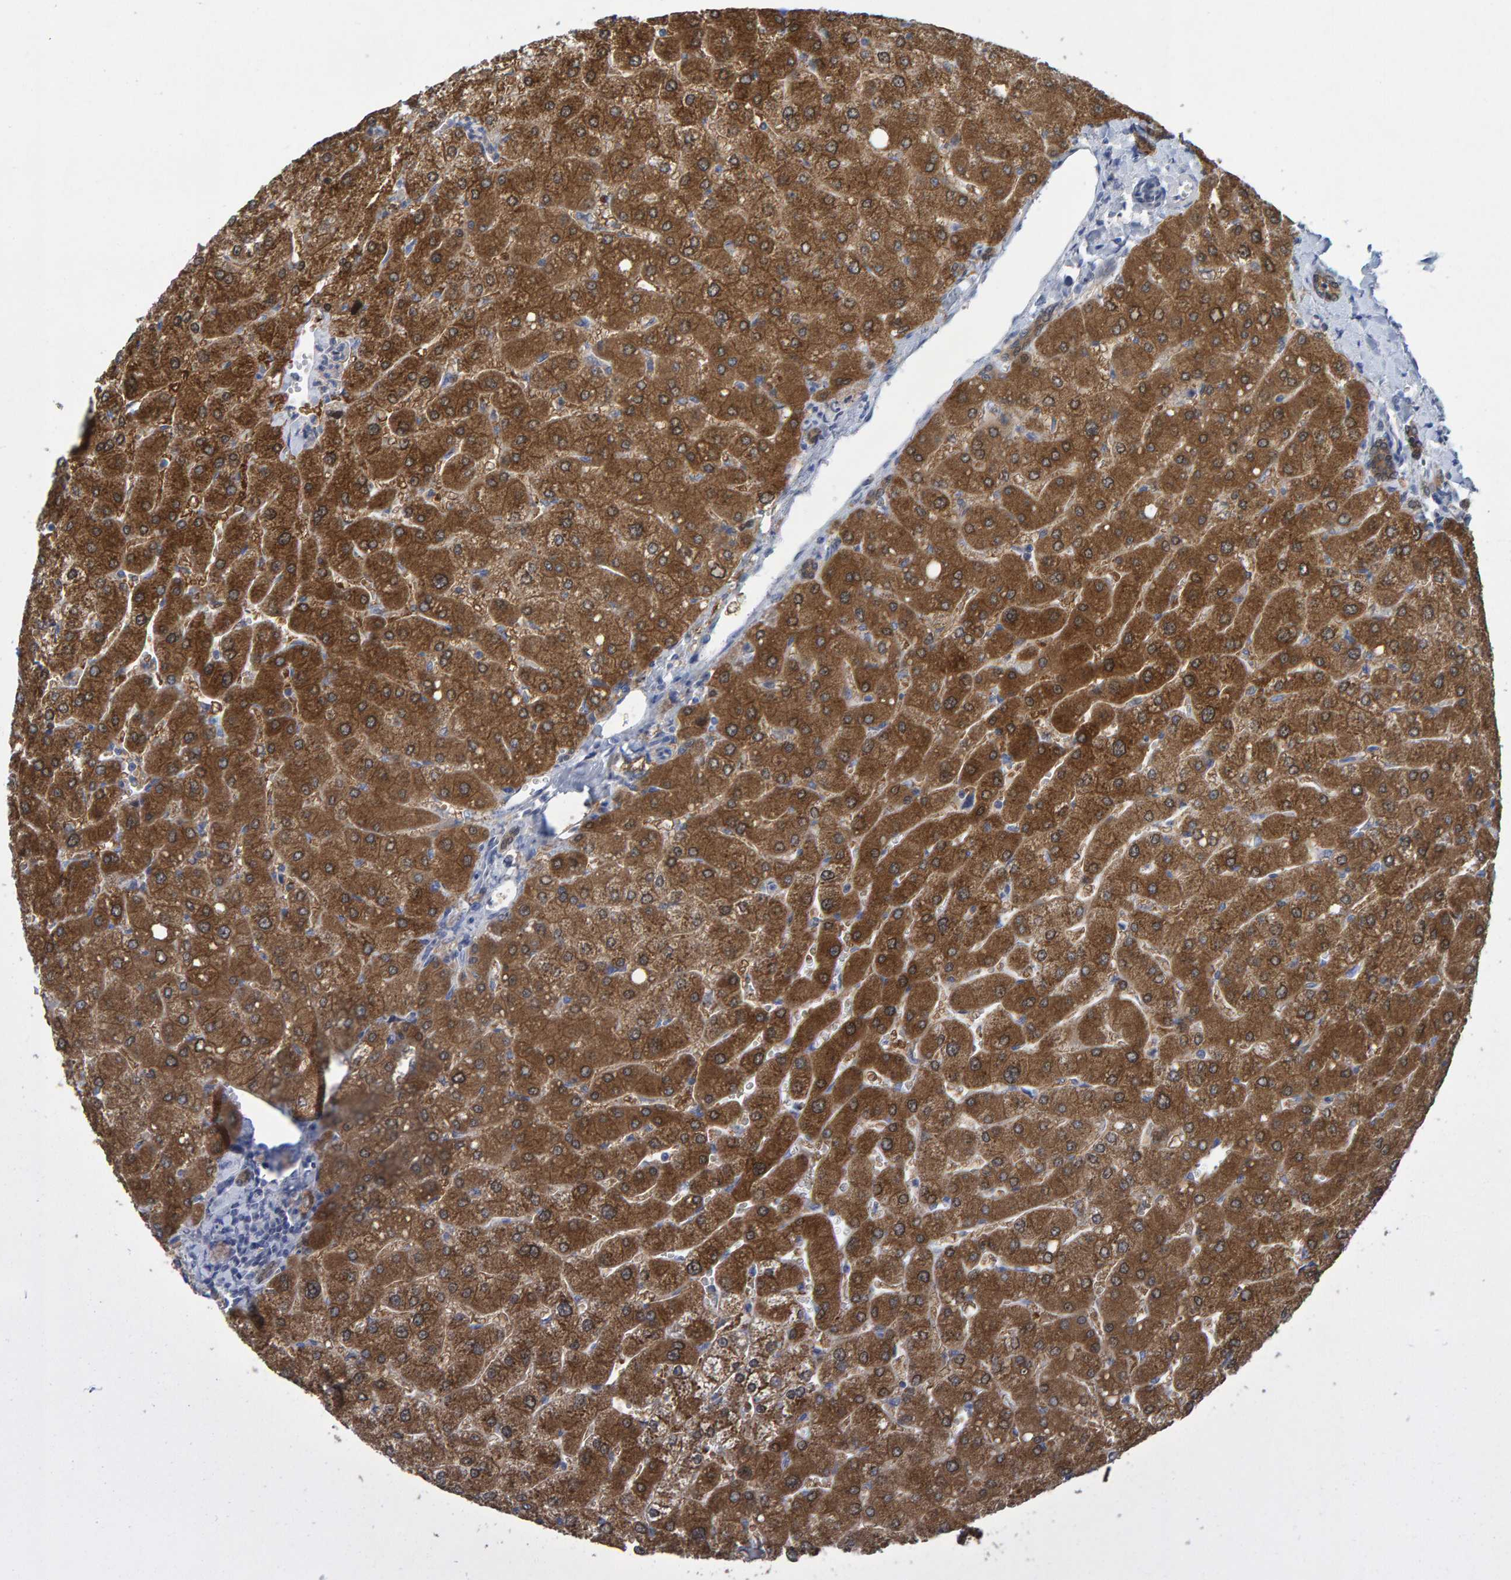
{"staining": {"intensity": "weak", "quantity": ">75%", "location": "cytoplasmic/membranous"}, "tissue": "liver", "cell_type": "Cholangiocytes", "image_type": "normal", "snomed": [{"axis": "morphology", "description": "Normal tissue, NOS"}, {"axis": "topography", "description": "Liver"}], "caption": "Immunohistochemistry (IHC) (DAB) staining of unremarkable human liver displays weak cytoplasmic/membranous protein expression in about >75% of cholangiocytes.", "gene": "ALAD", "patient": {"sex": "male", "age": 55}}